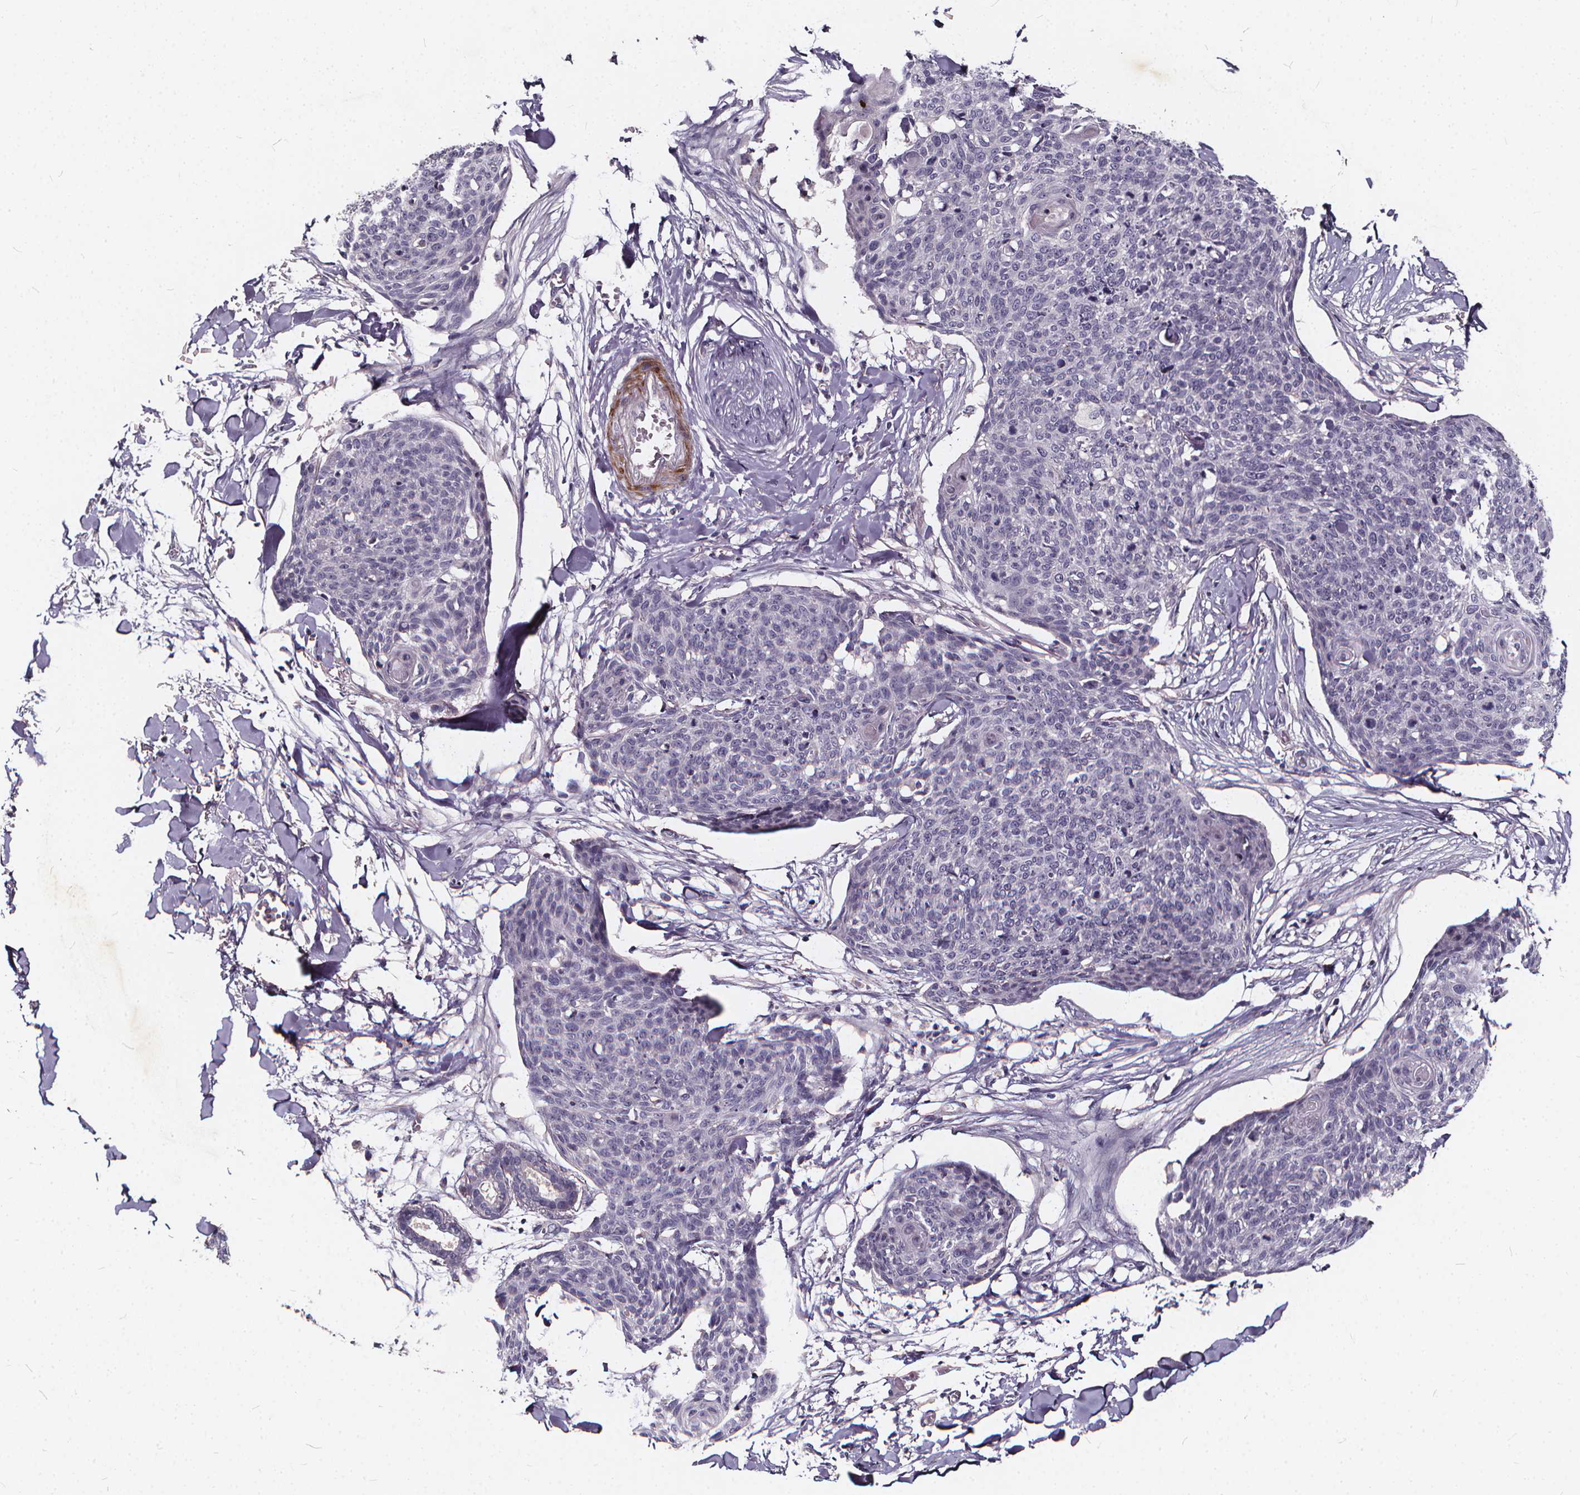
{"staining": {"intensity": "negative", "quantity": "none", "location": "none"}, "tissue": "skin cancer", "cell_type": "Tumor cells", "image_type": "cancer", "snomed": [{"axis": "morphology", "description": "Squamous cell carcinoma, NOS"}, {"axis": "topography", "description": "Skin"}, {"axis": "topography", "description": "Vulva"}], "caption": "Micrograph shows no significant protein staining in tumor cells of skin cancer.", "gene": "TSPAN14", "patient": {"sex": "female", "age": 75}}